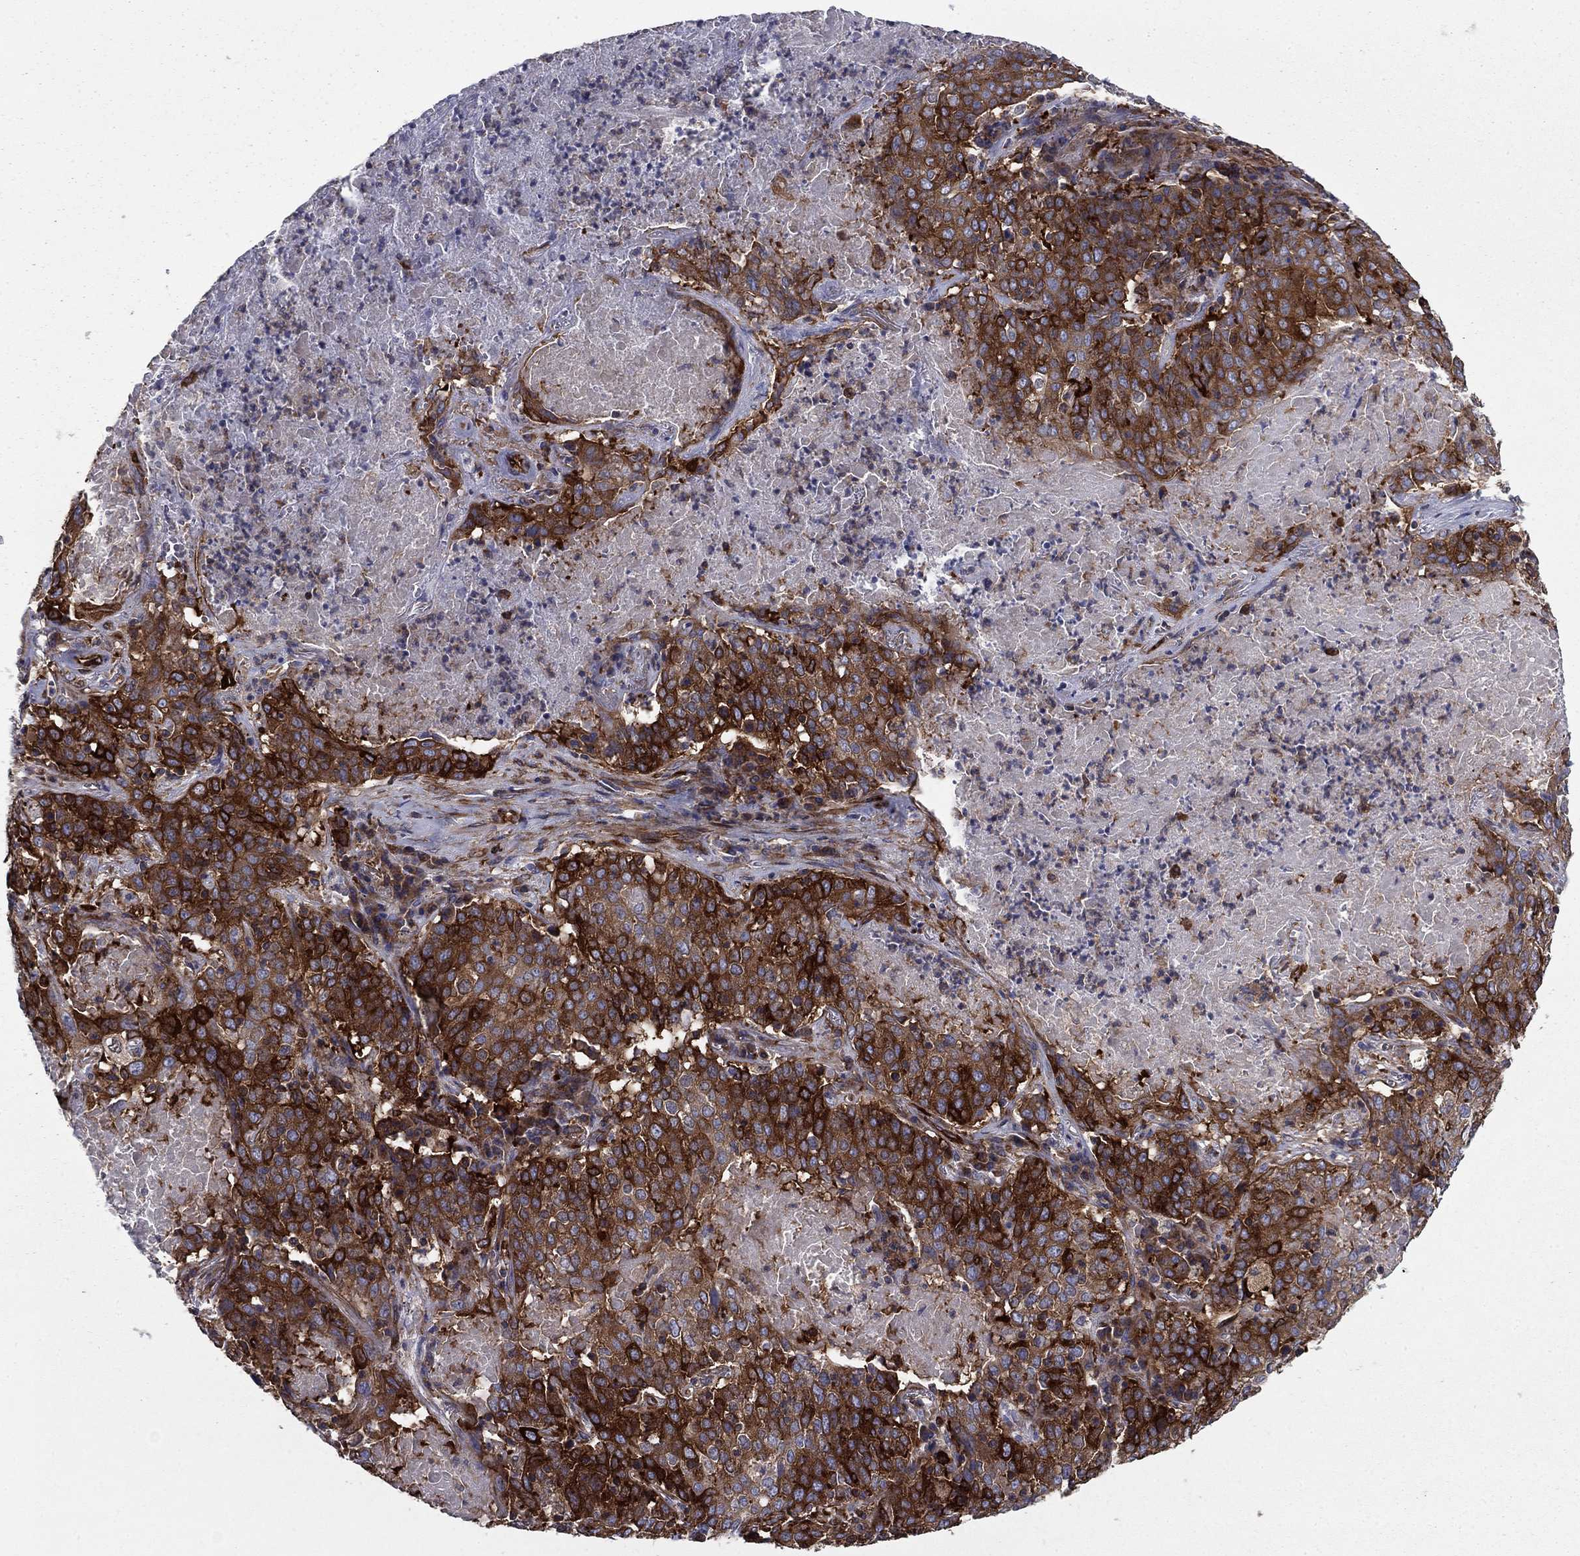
{"staining": {"intensity": "strong", "quantity": ">75%", "location": "cytoplasmic/membranous"}, "tissue": "lung cancer", "cell_type": "Tumor cells", "image_type": "cancer", "snomed": [{"axis": "morphology", "description": "Squamous cell carcinoma, NOS"}, {"axis": "topography", "description": "Lung"}], "caption": "Lung cancer stained with a protein marker demonstrates strong staining in tumor cells.", "gene": "EHBP1L1", "patient": {"sex": "male", "age": 82}}